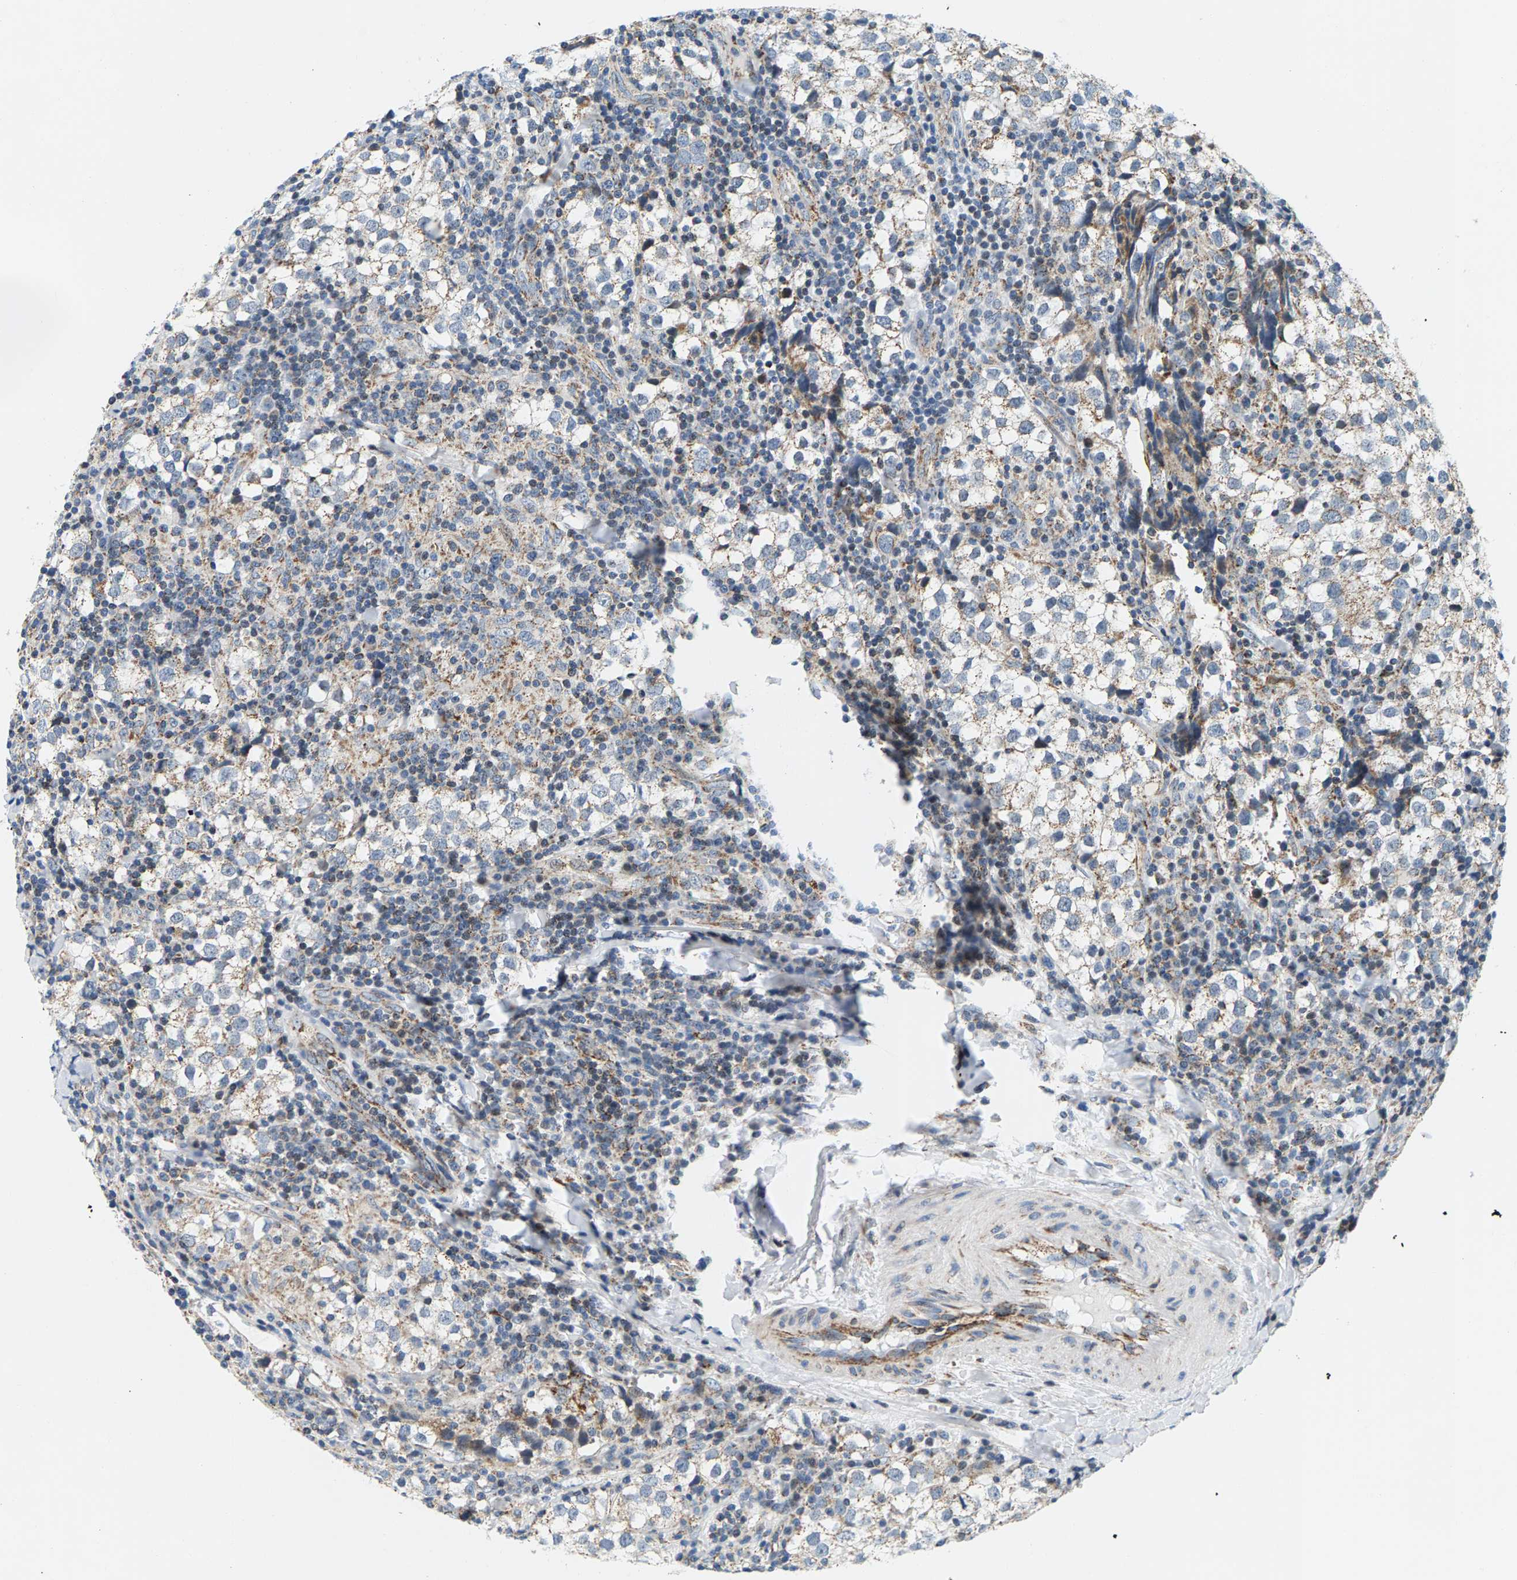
{"staining": {"intensity": "weak", "quantity": "25%-75%", "location": "cytoplasmic/membranous"}, "tissue": "testis cancer", "cell_type": "Tumor cells", "image_type": "cancer", "snomed": [{"axis": "morphology", "description": "Seminoma, NOS"}, {"axis": "morphology", "description": "Carcinoma, Embryonal, NOS"}, {"axis": "topography", "description": "Testis"}], "caption": "A brown stain shows weak cytoplasmic/membranous expression of a protein in embryonal carcinoma (testis) tumor cells.", "gene": "PDE1A", "patient": {"sex": "male", "age": 36}}